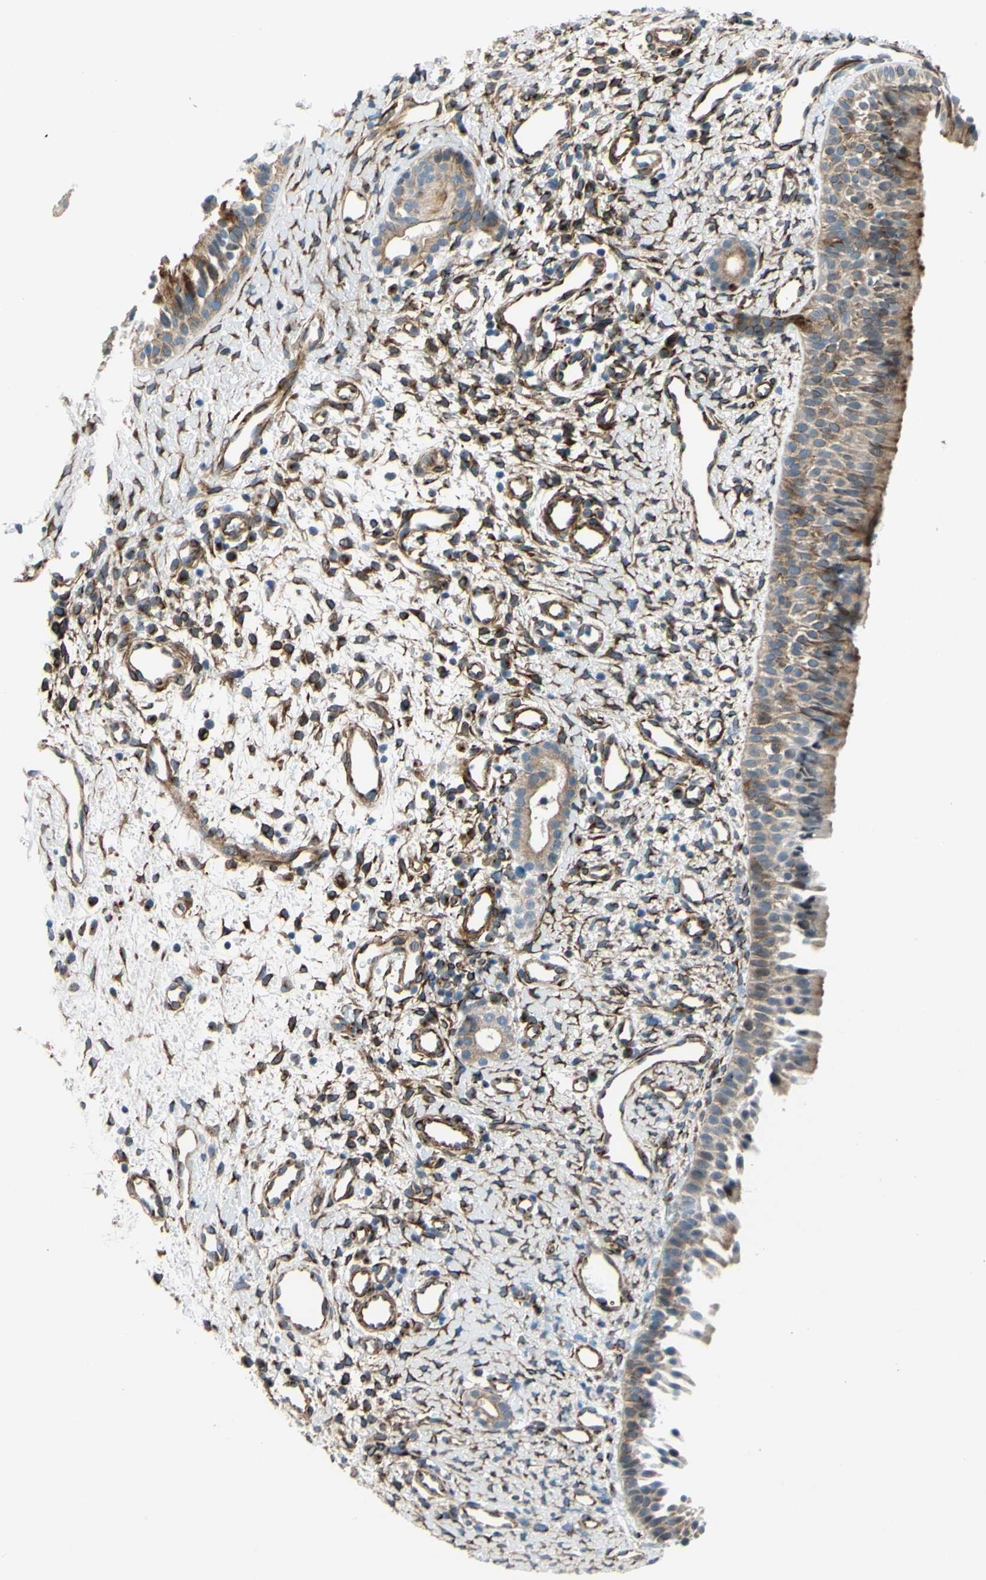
{"staining": {"intensity": "moderate", "quantity": ">75%", "location": "cytoplasmic/membranous"}, "tissue": "nasopharynx", "cell_type": "Respiratory epithelial cells", "image_type": "normal", "snomed": [{"axis": "morphology", "description": "Normal tissue, NOS"}, {"axis": "topography", "description": "Nasopharynx"}], "caption": "Immunohistochemistry (DAB) staining of normal human nasopharynx exhibits moderate cytoplasmic/membranous protein expression in approximately >75% of respiratory epithelial cells.", "gene": "ARHGAP1", "patient": {"sex": "male", "age": 22}}